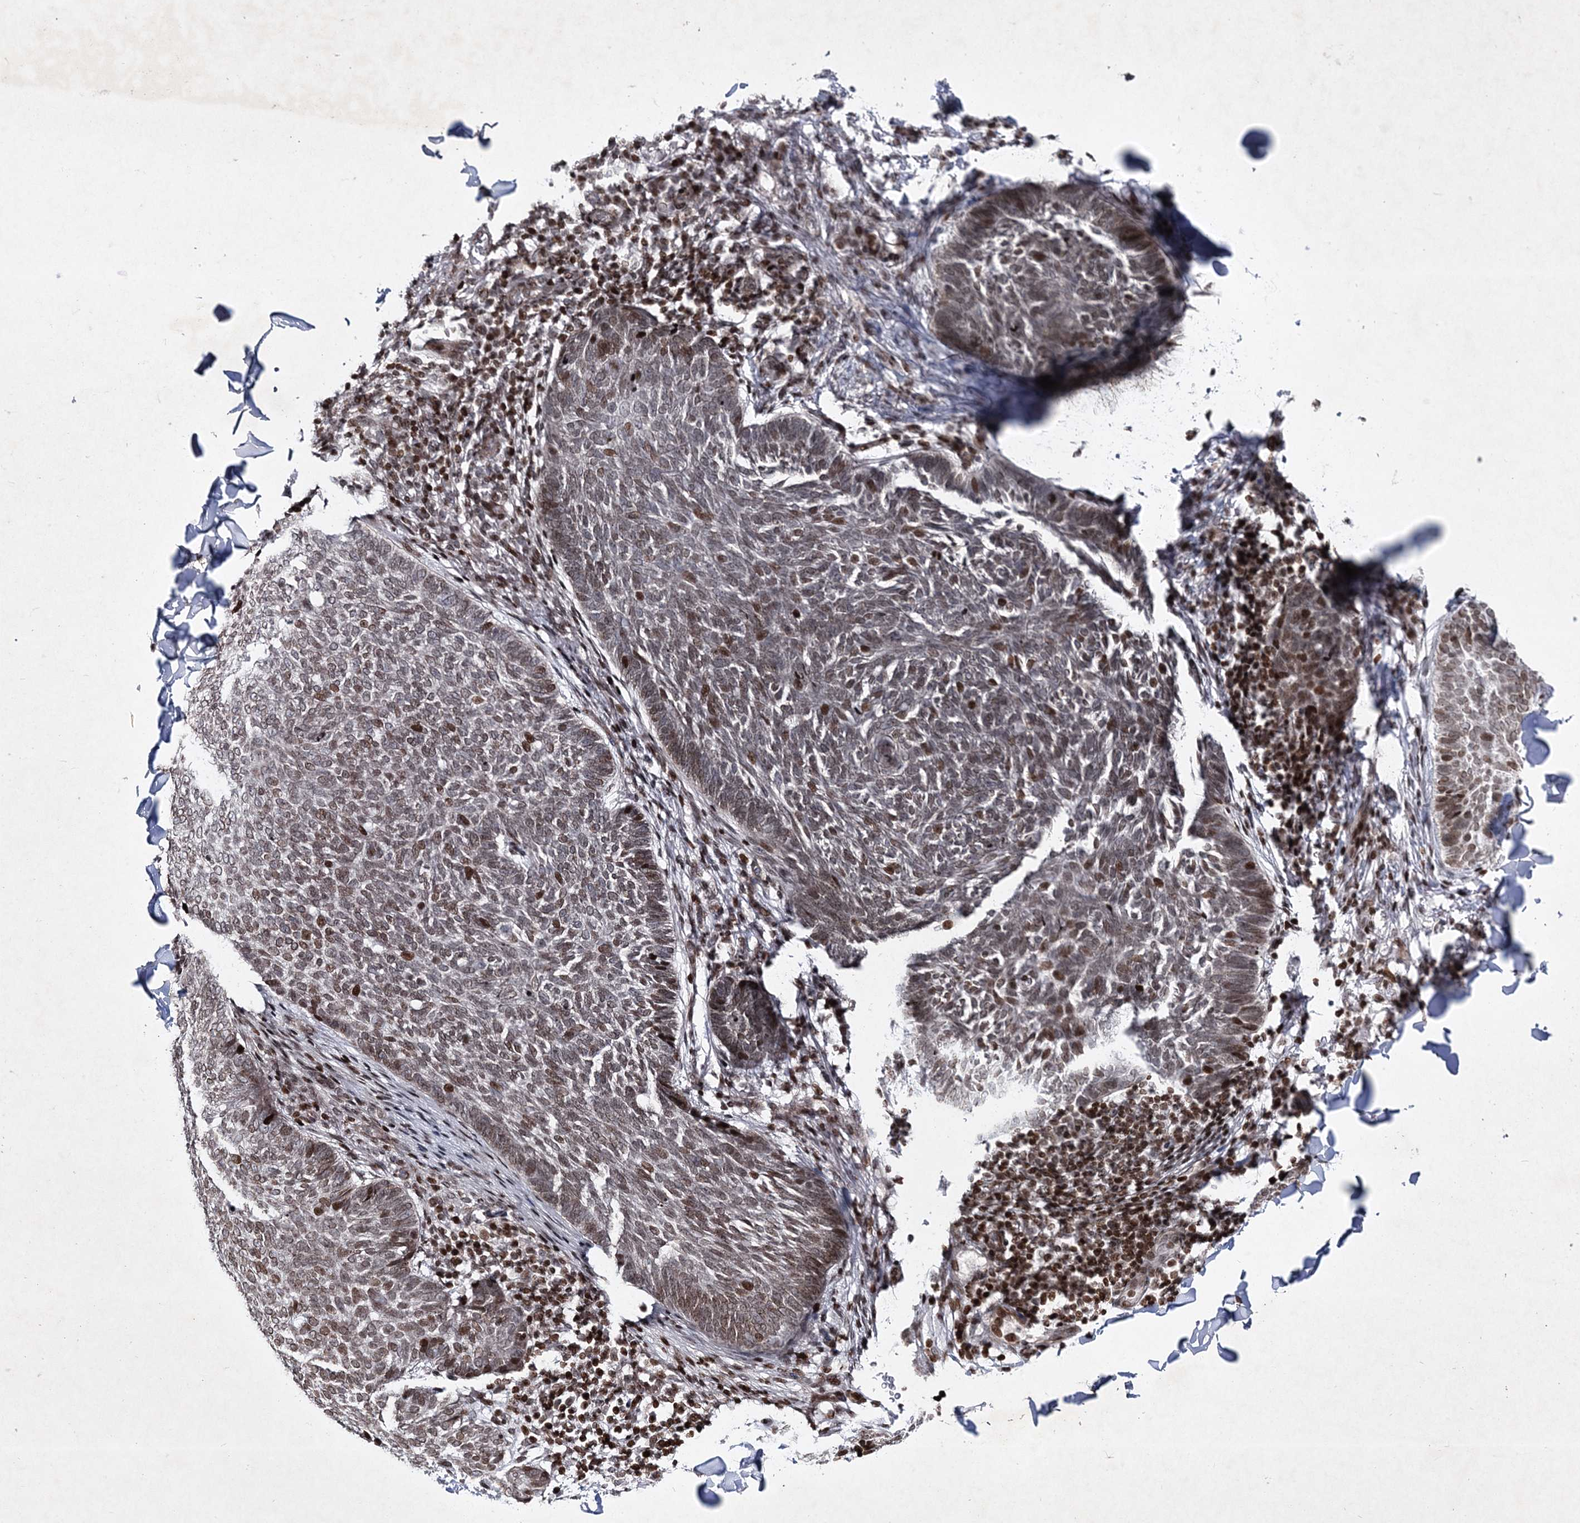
{"staining": {"intensity": "moderate", "quantity": "25%-75%", "location": "nuclear"}, "tissue": "skin cancer", "cell_type": "Tumor cells", "image_type": "cancer", "snomed": [{"axis": "morphology", "description": "Normal tissue, NOS"}, {"axis": "morphology", "description": "Basal cell carcinoma"}, {"axis": "topography", "description": "Skin"}], "caption": "This histopathology image shows skin basal cell carcinoma stained with immunohistochemistry (IHC) to label a protein in brown. The nuclear of tumor cells show moderate positivity for the protein. Nuclei are counter-stained blue.", "gene": "SMIM29", "patient": {"sex": "male", "age": 50}}